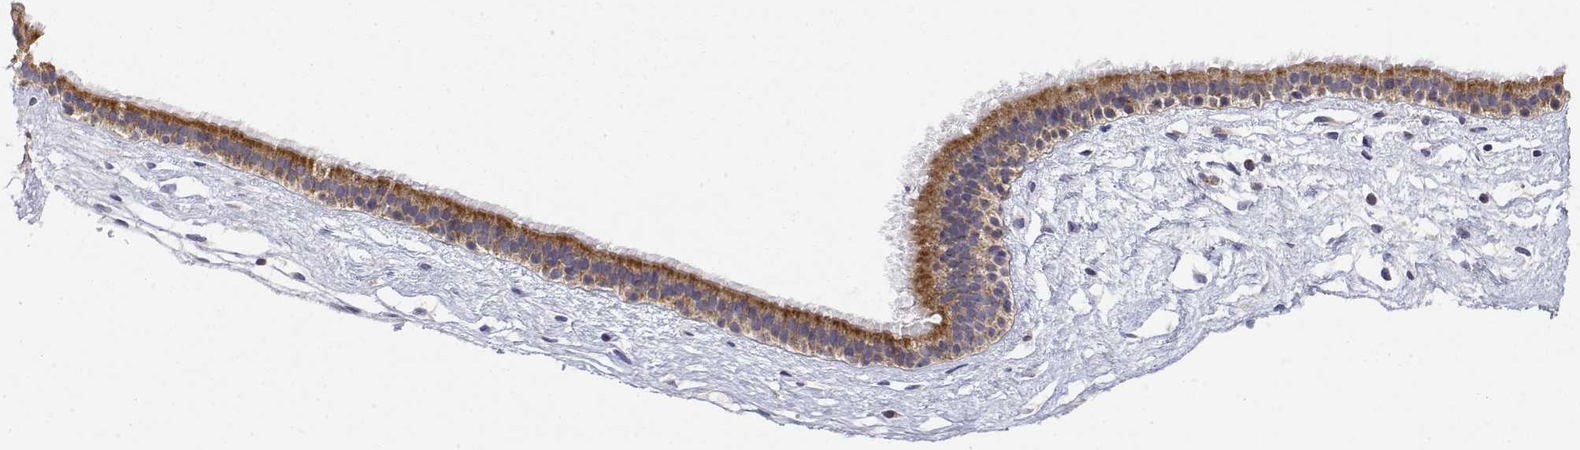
{"staining": {"intensity": "strong", "quantity": "25%-75%", "location": "cytoplasmic/membranous"}, "tissue": "nasopharynx", "cell_type": "Respiratory epithelial cells", "image_type": "normal", "snomed": [{"axis": "morphology", "description": "Normal tissue, NOS"}, {"axis": "topography", "description": "Nasopharynx"}], "caption": "About 25%-75% of respiratory epithelial cells in unremarkable nasopharynx show strong cytoplasmic/membranous protein positivity as visualized by brown immunohistochemical staining.", "gene": "GADD45GIP1", "patient": {"sex": "male", "age": 24}}